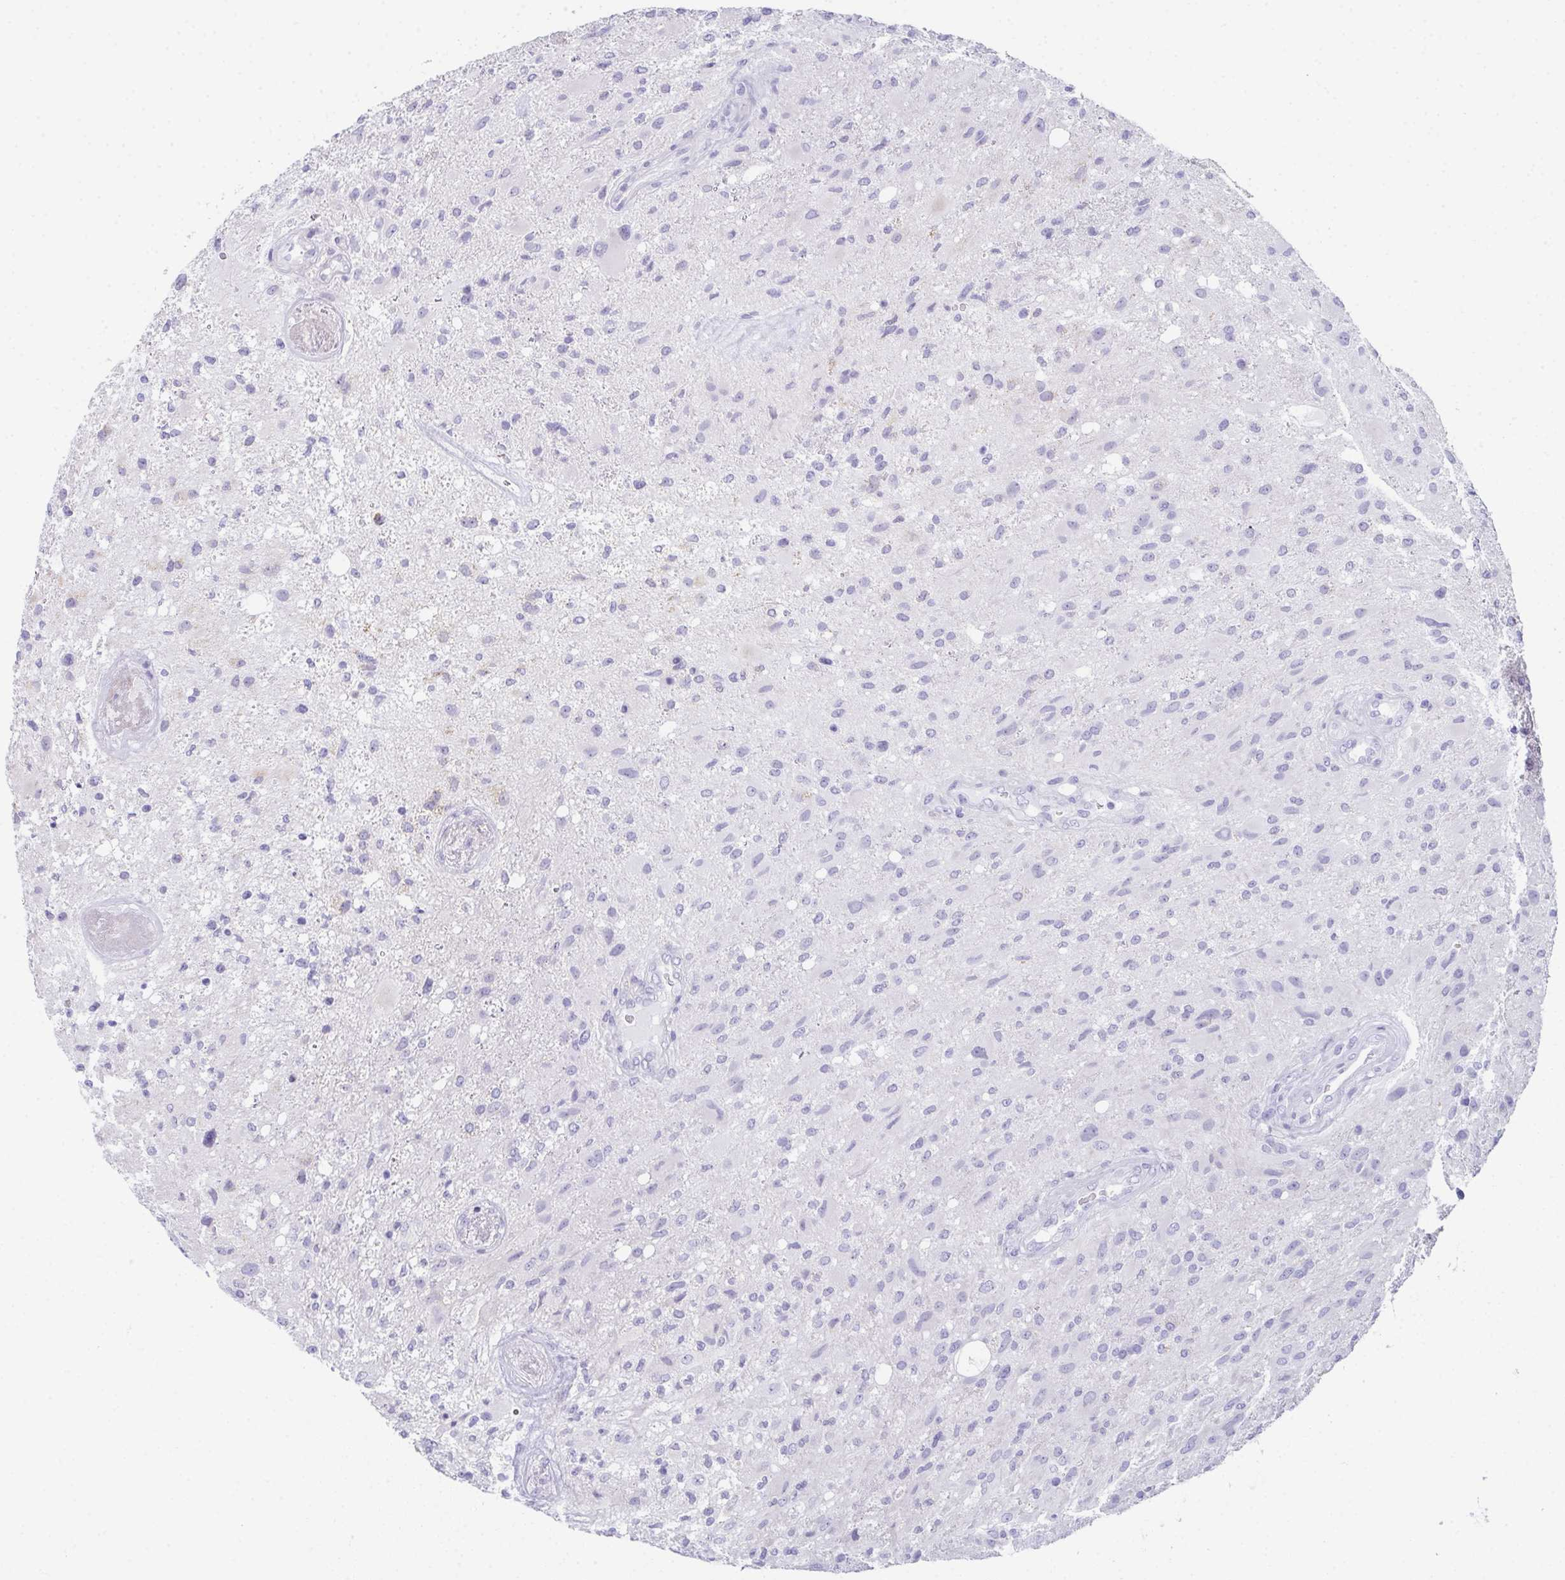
{"staining": {"intensity": "negative", "quantity": "none", "location": "none"}, "tissue": "glioma", "cell_type": "Tumor cells", "image_type": "cancer", "snomed": [{"axis": "morphology", "description": "Glioma, malignant, High grade"}, {"axis": "topography", "description": "Brain"}], "caption": "An immunohistochemistry (IHC) micrograph of glioma is shown. There is no staining in tumor cells of glioma. (DAB immunohistochemistry visualized using brightfield microscopy, high magnification).", "gene": "TEX19", "patient": {"sex": "male", "age": 53}}